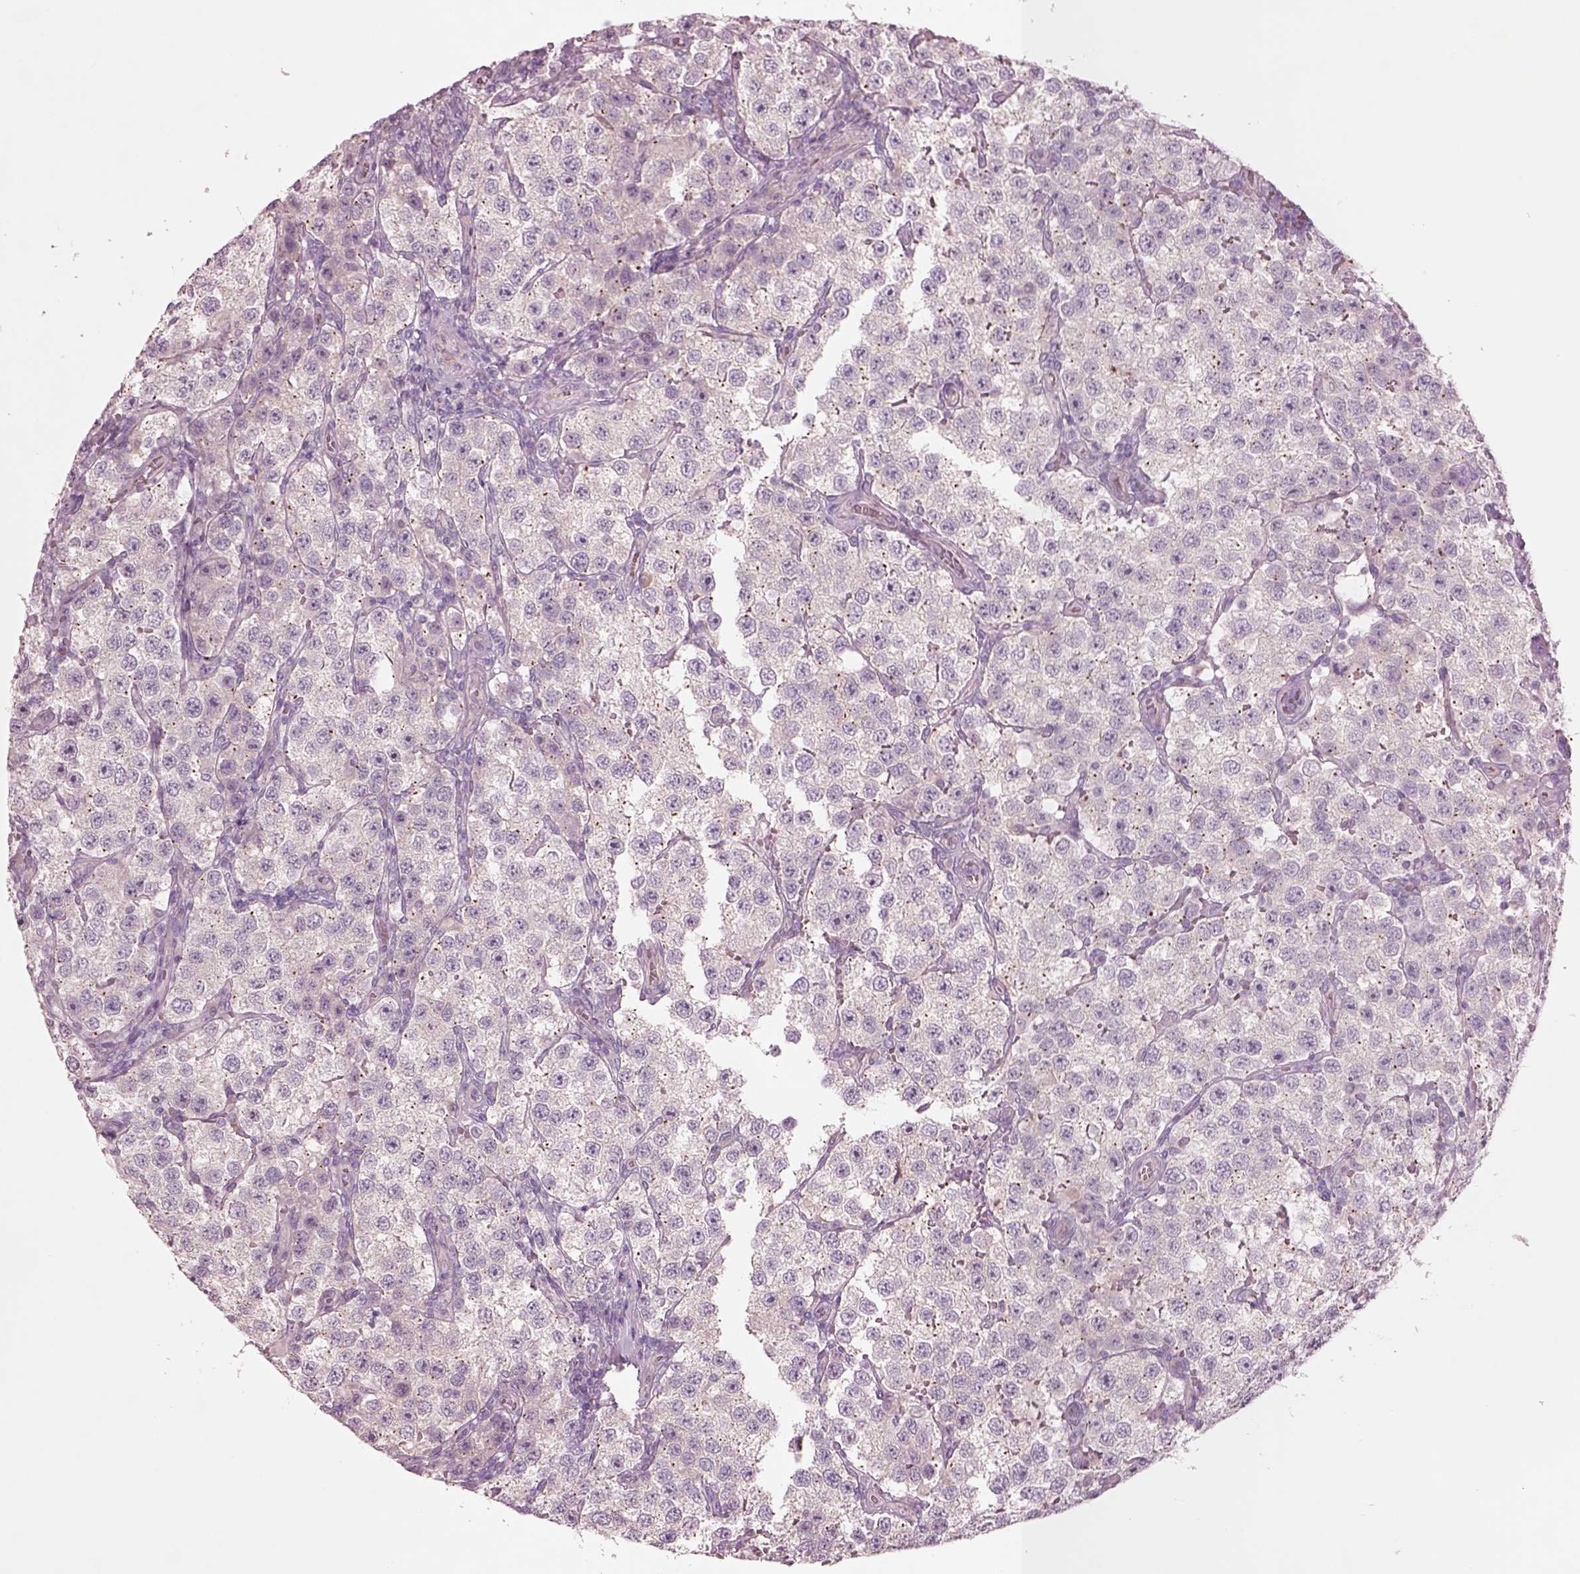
{"staining": {"intensity": "negative", "quantity": "none", "location": "none"}, "tissue": "testis cancer", "cell_type": "Tumor cells", "image_type": "cancer", "snomed": [{"axis": "morphology", "description": "Seminoma, NOS"}, {"axis": "topography", "description": "Testis"}], "caption": "This photomicrograph is of testis cancer stained with immunohistochemistry (IHC) to label a protein in brown with the nuclei are counter-stained blue. There is no staining in tumor cells. Nuclei are stained in blue.", "gene": "DUOXA2", "patient": {"sex": "male", "age": 37}}